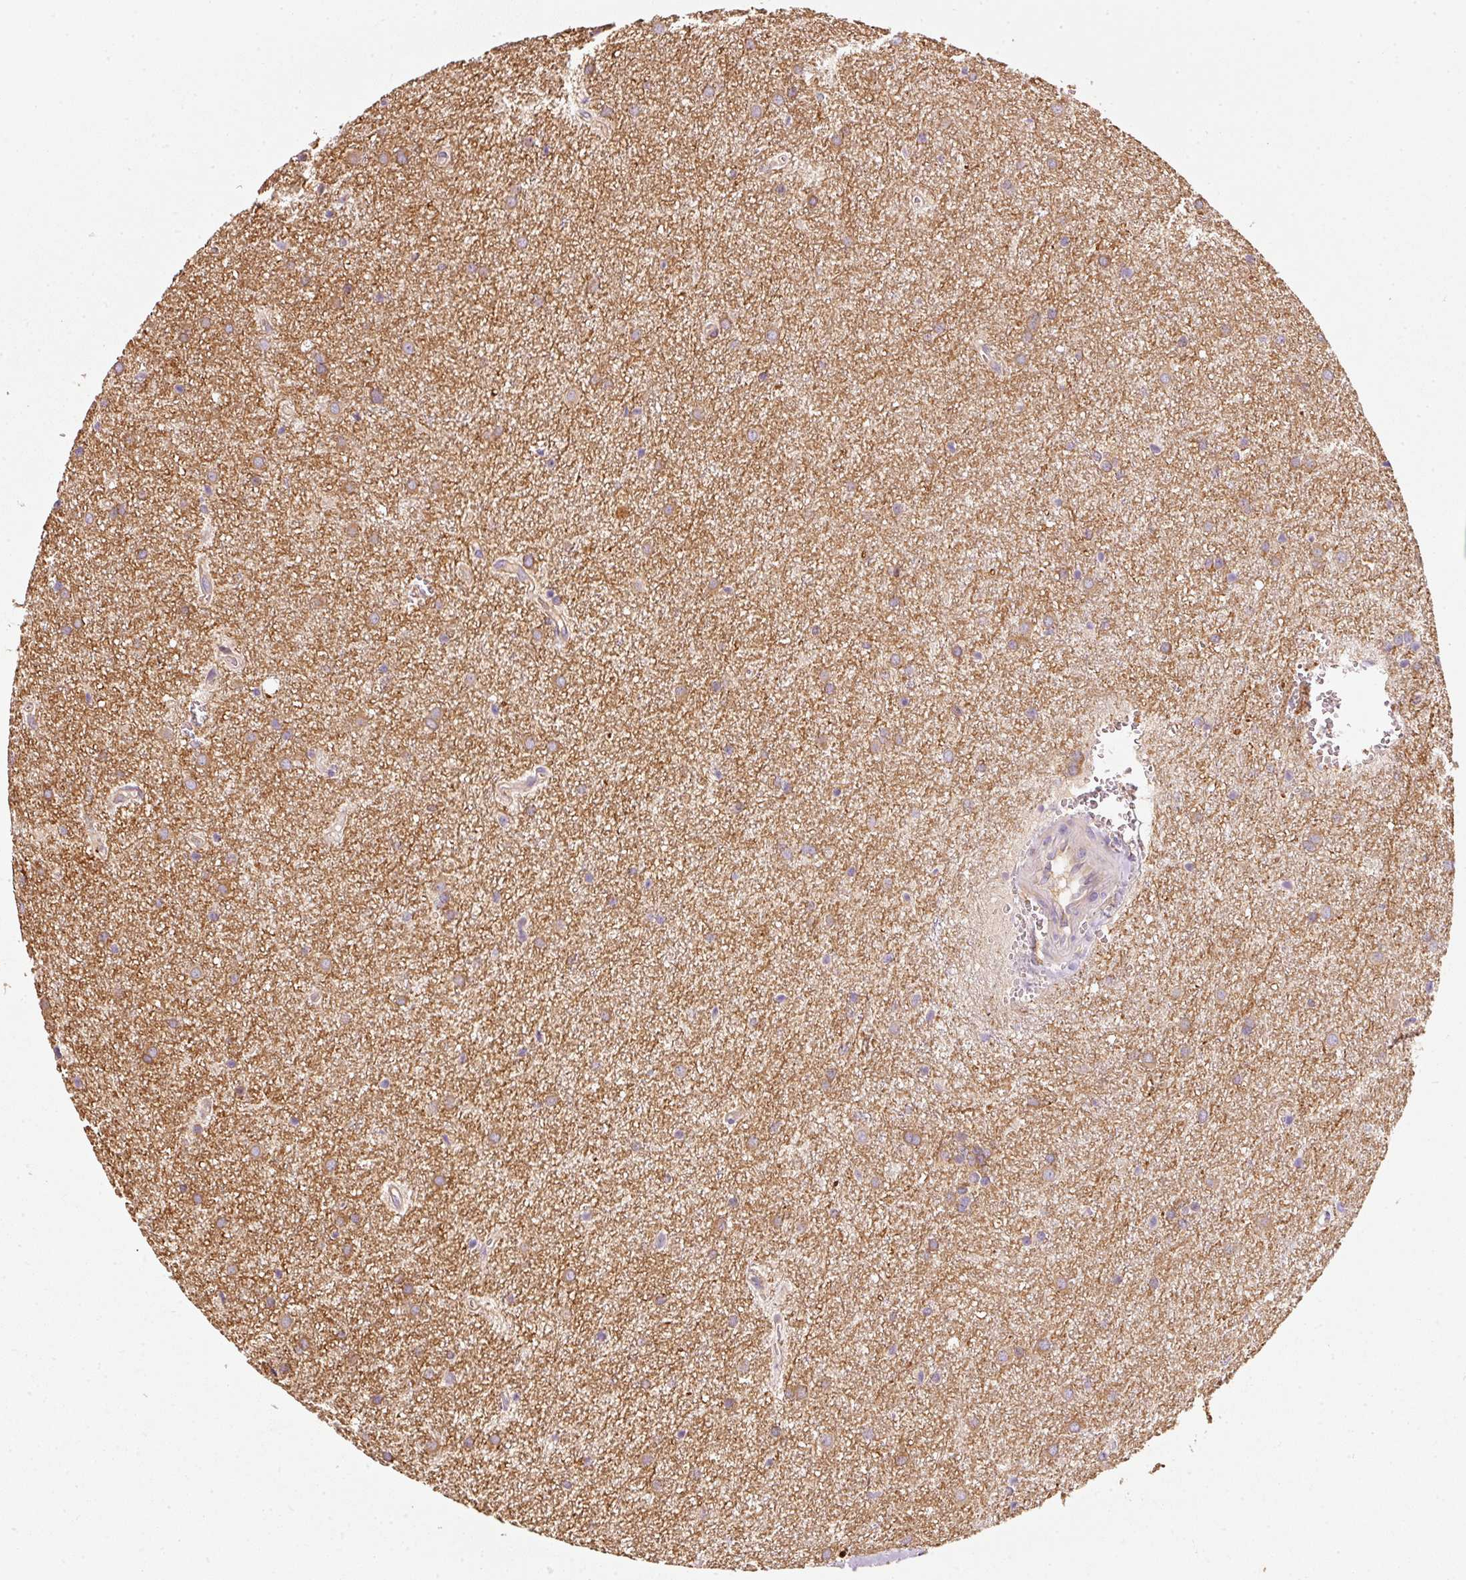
{"staining": {"intensity": "moderate", "quantity": "25%-75%", "location": "cytoplasmic/membranous"}, "tissue": "glioma", "cell_type": "Tumor cells", "image_type": "cancer", "snomed": [{"axis": "morphology", "description": "Glioma, malignant, Low grade"}, {"axis": "topography", "description": "Cerebellum"}], "caption": "Human low-grade glioma (malignant) stained for a protein (brown) shows moderate cytoplasmic/membranous positive positivity in about 25%-75% of tumor cells.", "gene": "IQGAP2", "patient": {"sex": "female", "age": 5}}